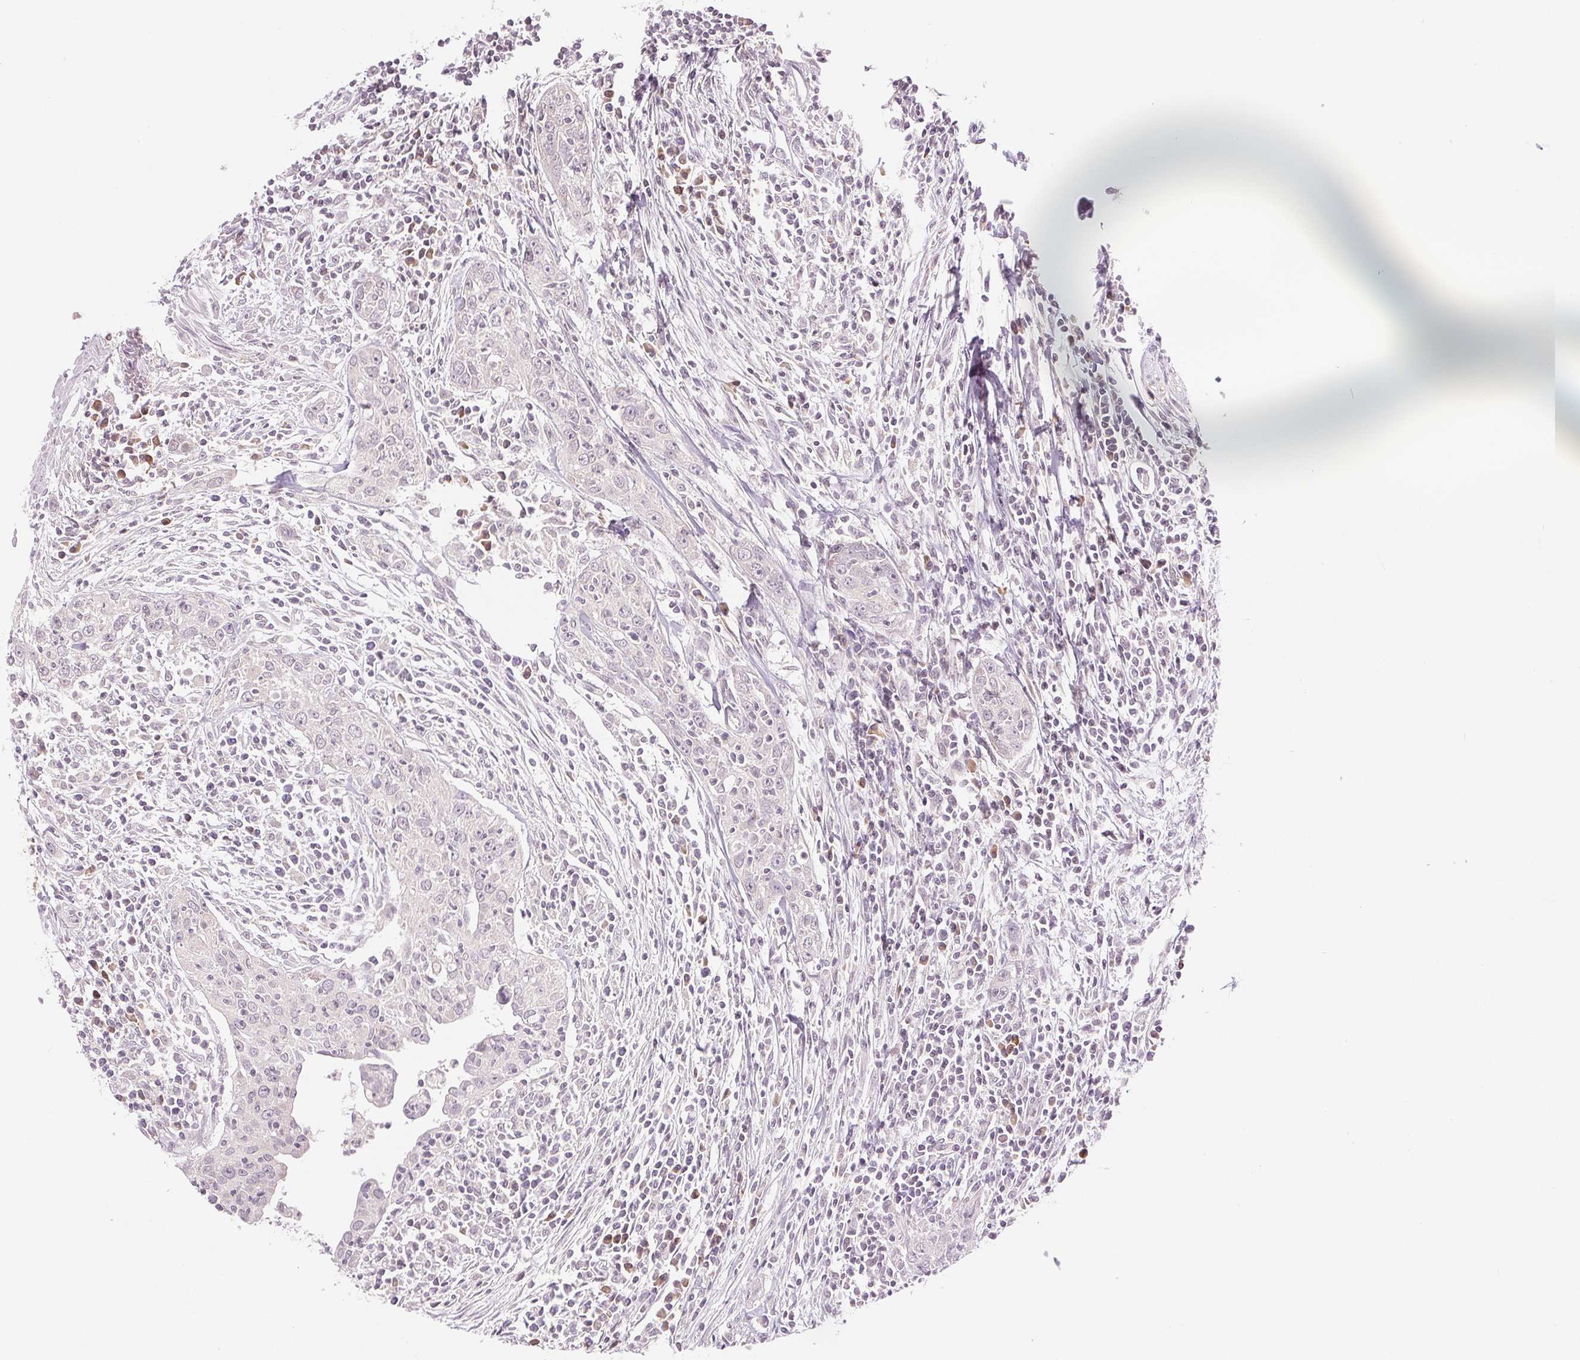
{"staining": {"intensity": "negative", "quantity": "none", "location": "none"}, "tissue": "urothelial cancer", "cell_type": "Tumor cells", "image_type": "cancer", "snomed": [{"axis": "morphology", "description": "Urothelial carcinoma, High grade"}, {"axis": "topography", "description": "Urinary bladder"}], "caption": "Immunohistochemistry histopathology image of human urothelial cancer stained for a protein (brown), which shows no positivity in tumor cells. (DAB (3,3'-diaminobenzidine) IHC, high magnification).", "gene": "TECR", "patient": {"sex": "male", "age": 83}}